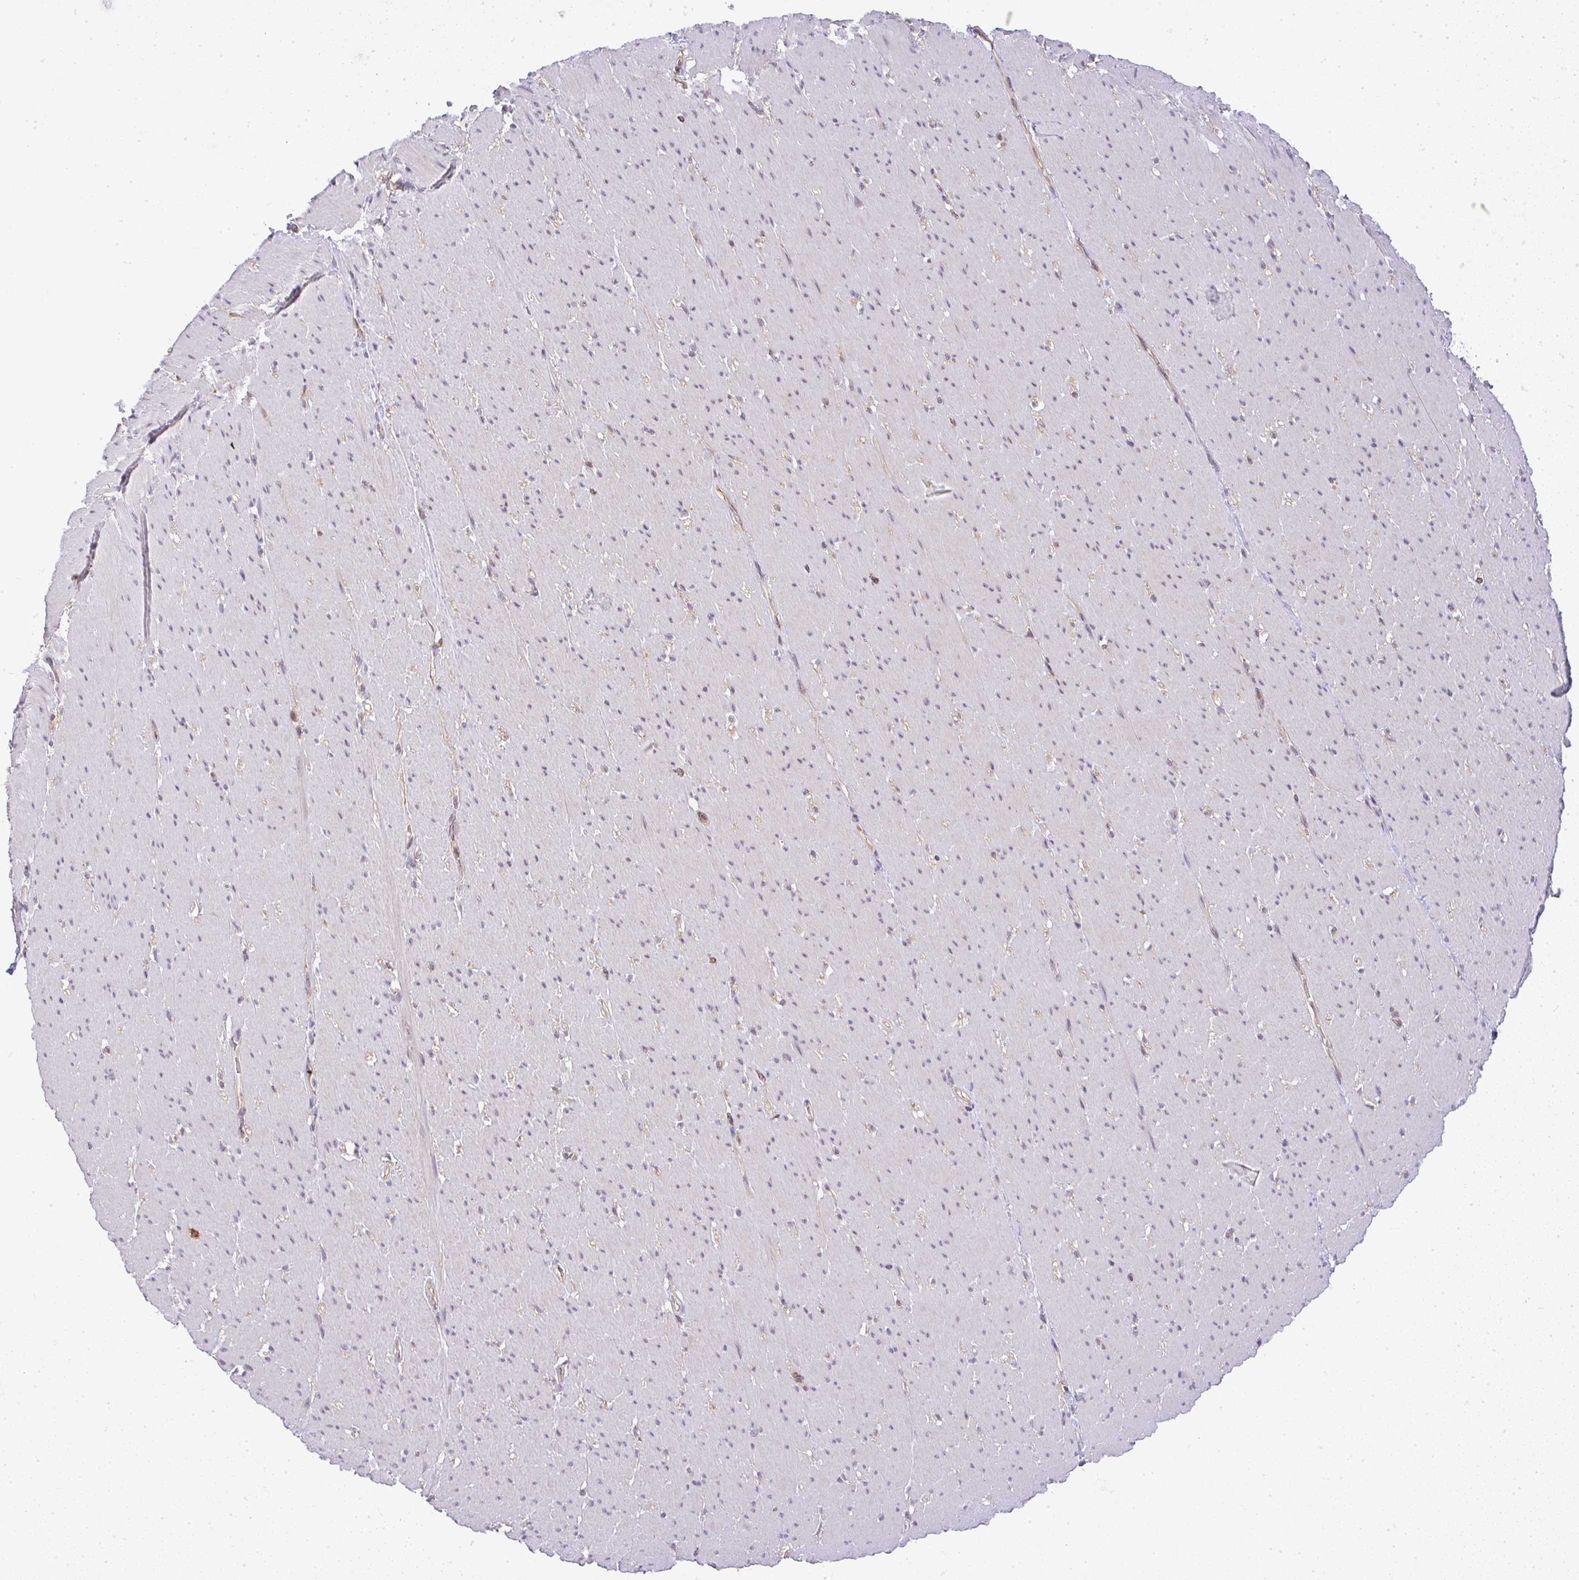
{"staining": {"intensity": "negative", "quantity": "none", "location": "none"}, "tissue": "smooth muscle", "cell_type": "Smooth muscle cells", "image_type": "normal", "snomed": [{"axis": "morphology", "description": "Normal tissue, NOS"}, {"axis": "topography", "description": "Smooth muscle"}, {"axis": "topography", "description": "Rectum"}], "caption": "This is an immunohistochemistry (IHC) photomicrograph of normal smooth muscle. There is no expression in smooth muscle cells.", "gene": "FAM153A", "patient": {"sex": "male", "age": 53}}